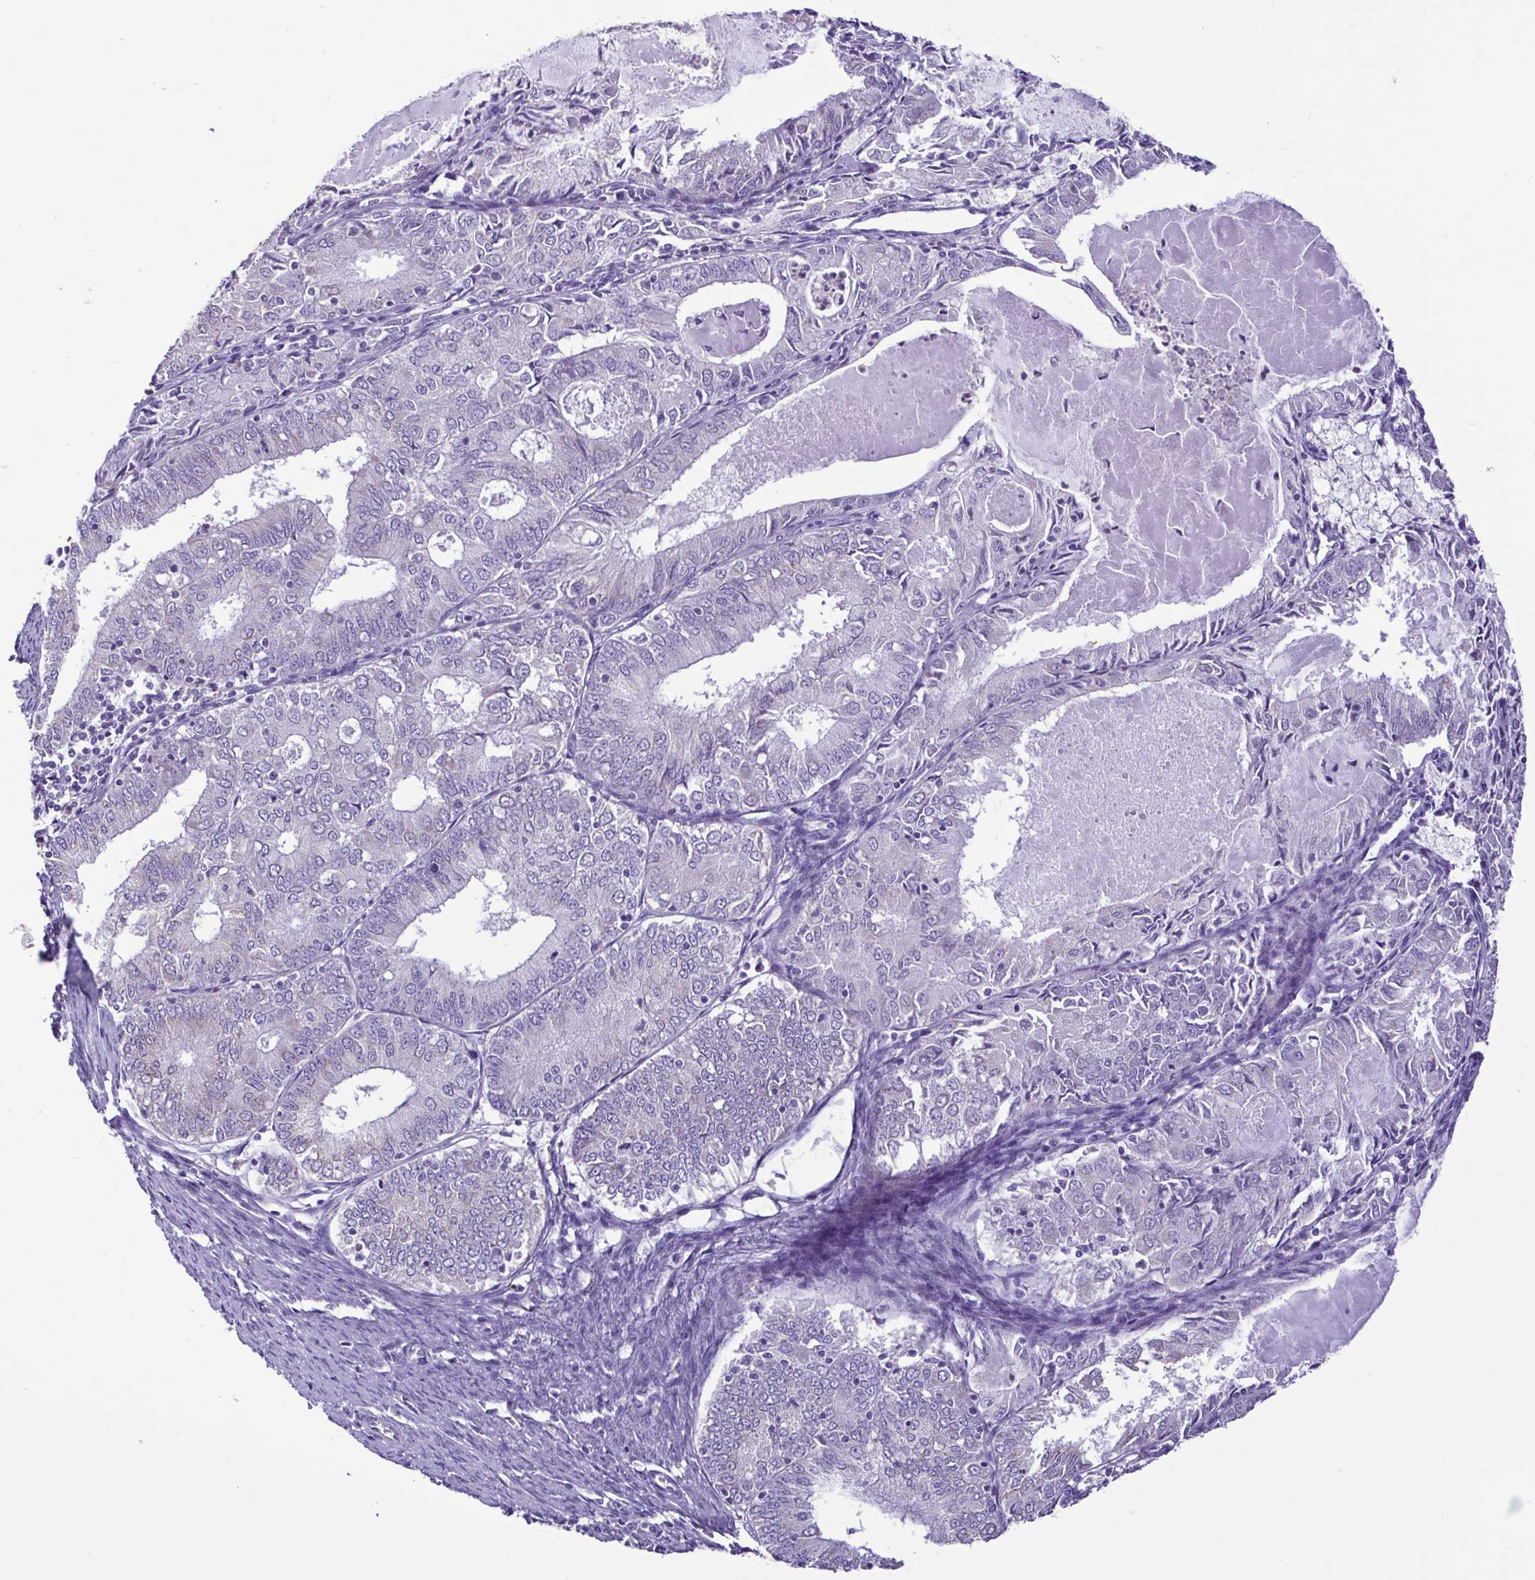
{"staining": {"intensity": "negative", "quantity": "none", "location": "none"}, "tissue": "endometrial cancer", "cell_type": "Tumor cells", "image_type": "cancer", "snomed": [{"axis": "morphology", "description": "Adenocarcinoma, NOS"}, {"axis": "topography", "description": "Endometrium"}], "caption": "High magnification brightfield microscopy of endometrial cancer stained with DAB (brown) and counterstained with hematoxylin (blue): tumor cells show no significant expression. Brightfield microscopy of immunohistochemistry (IHC) stained with DAB (3,3'-diaminobenzidine) (brown) and hematoxylin (blue), captured at high magnification.", "gene": "CBY2", "patient": {"sex": "female", "age": 57}}